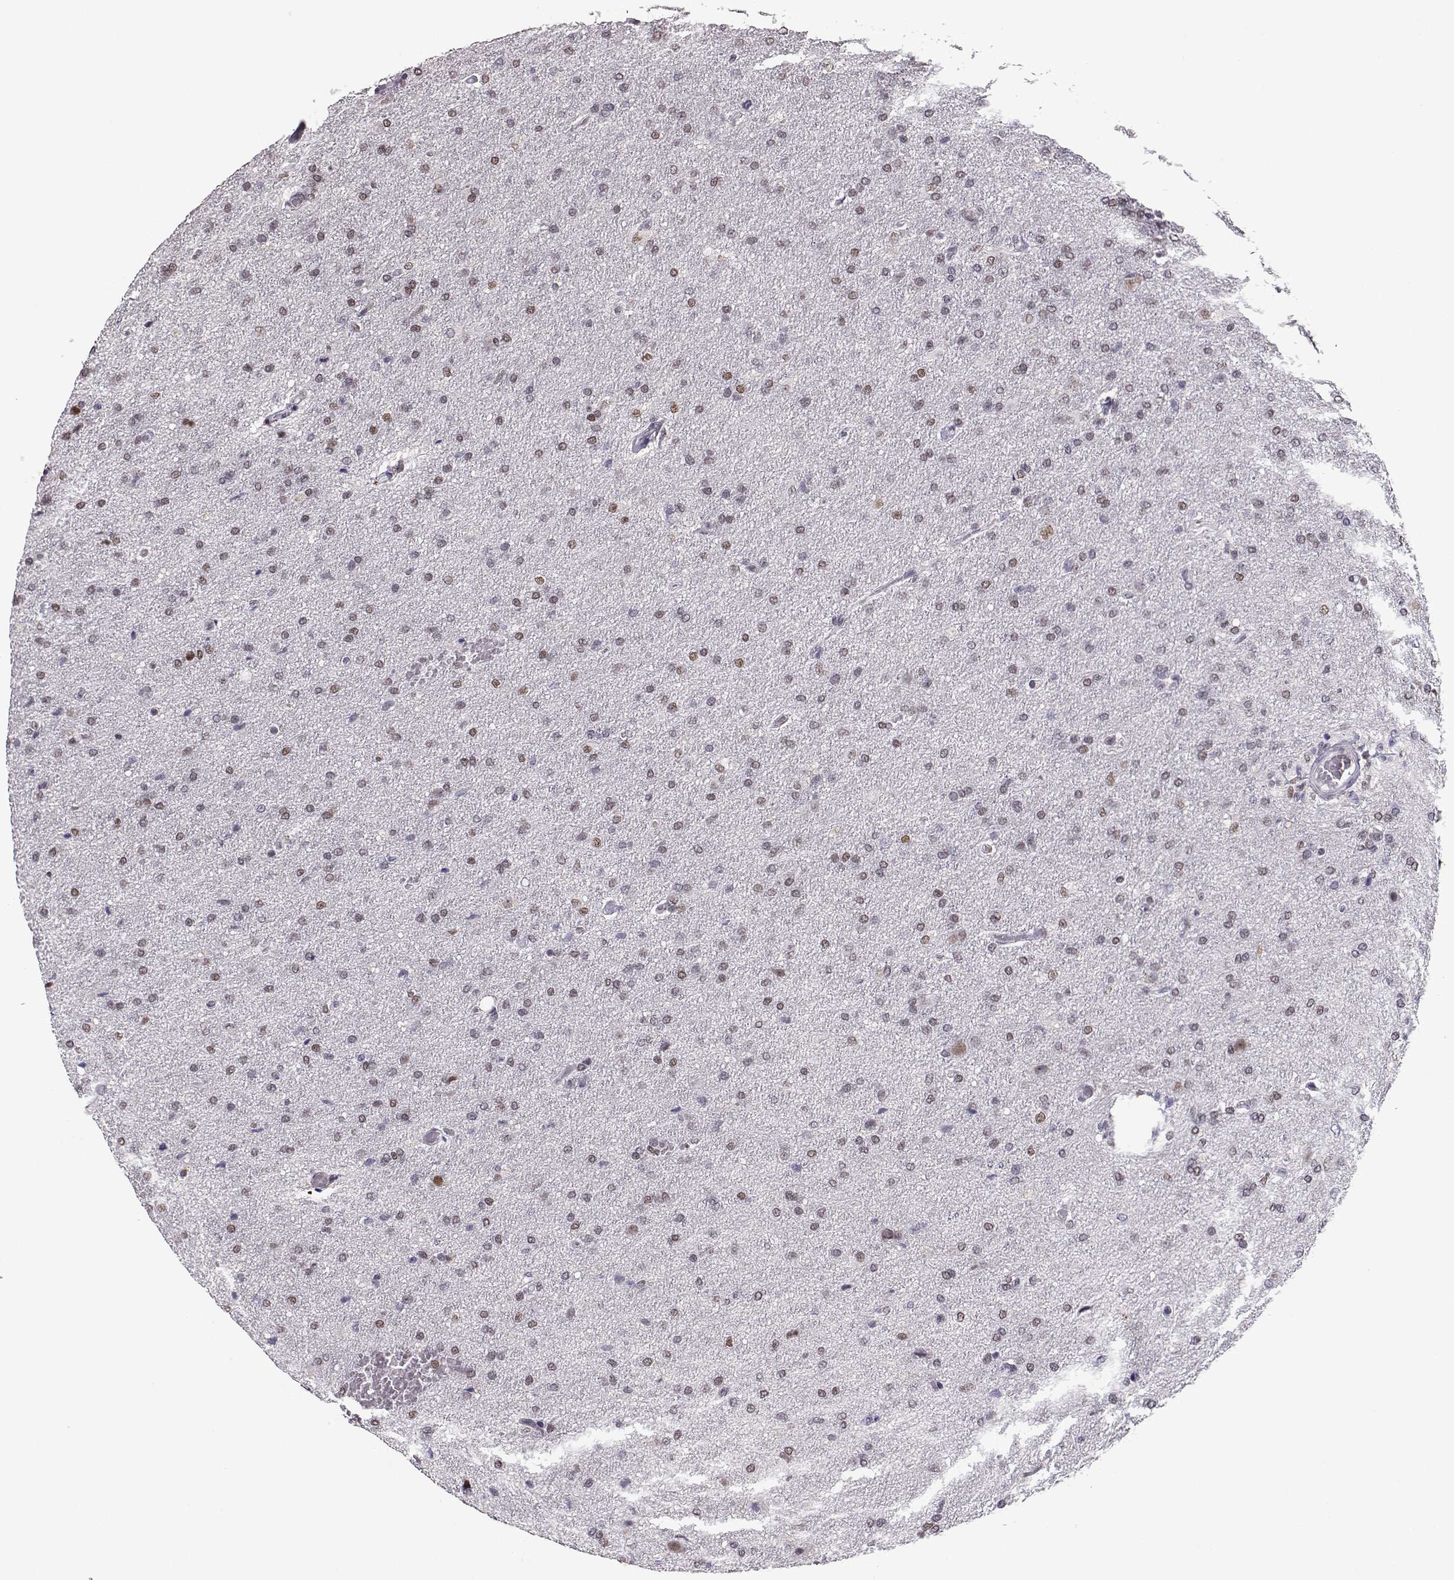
{"staining": {"intensity": "weak", "quantity": "25%-75%", "location": "nuclear"}, "tissue": "glioma", "cell_type": "Tumor cells", "image_type": "cancer", "snomed": [{"axis": "morphology", "description": "Glioma, malignant, High grade"}, {"axis": "topography", "description": "Brain"}], "caption": "The photomicrograph reveals a brown stain indicating the presence of a protein in the nuclear of tumor cells in malignant high-grade glioma.", "gene": "POLI", "patient": {"sex": "male", "age": 68}}